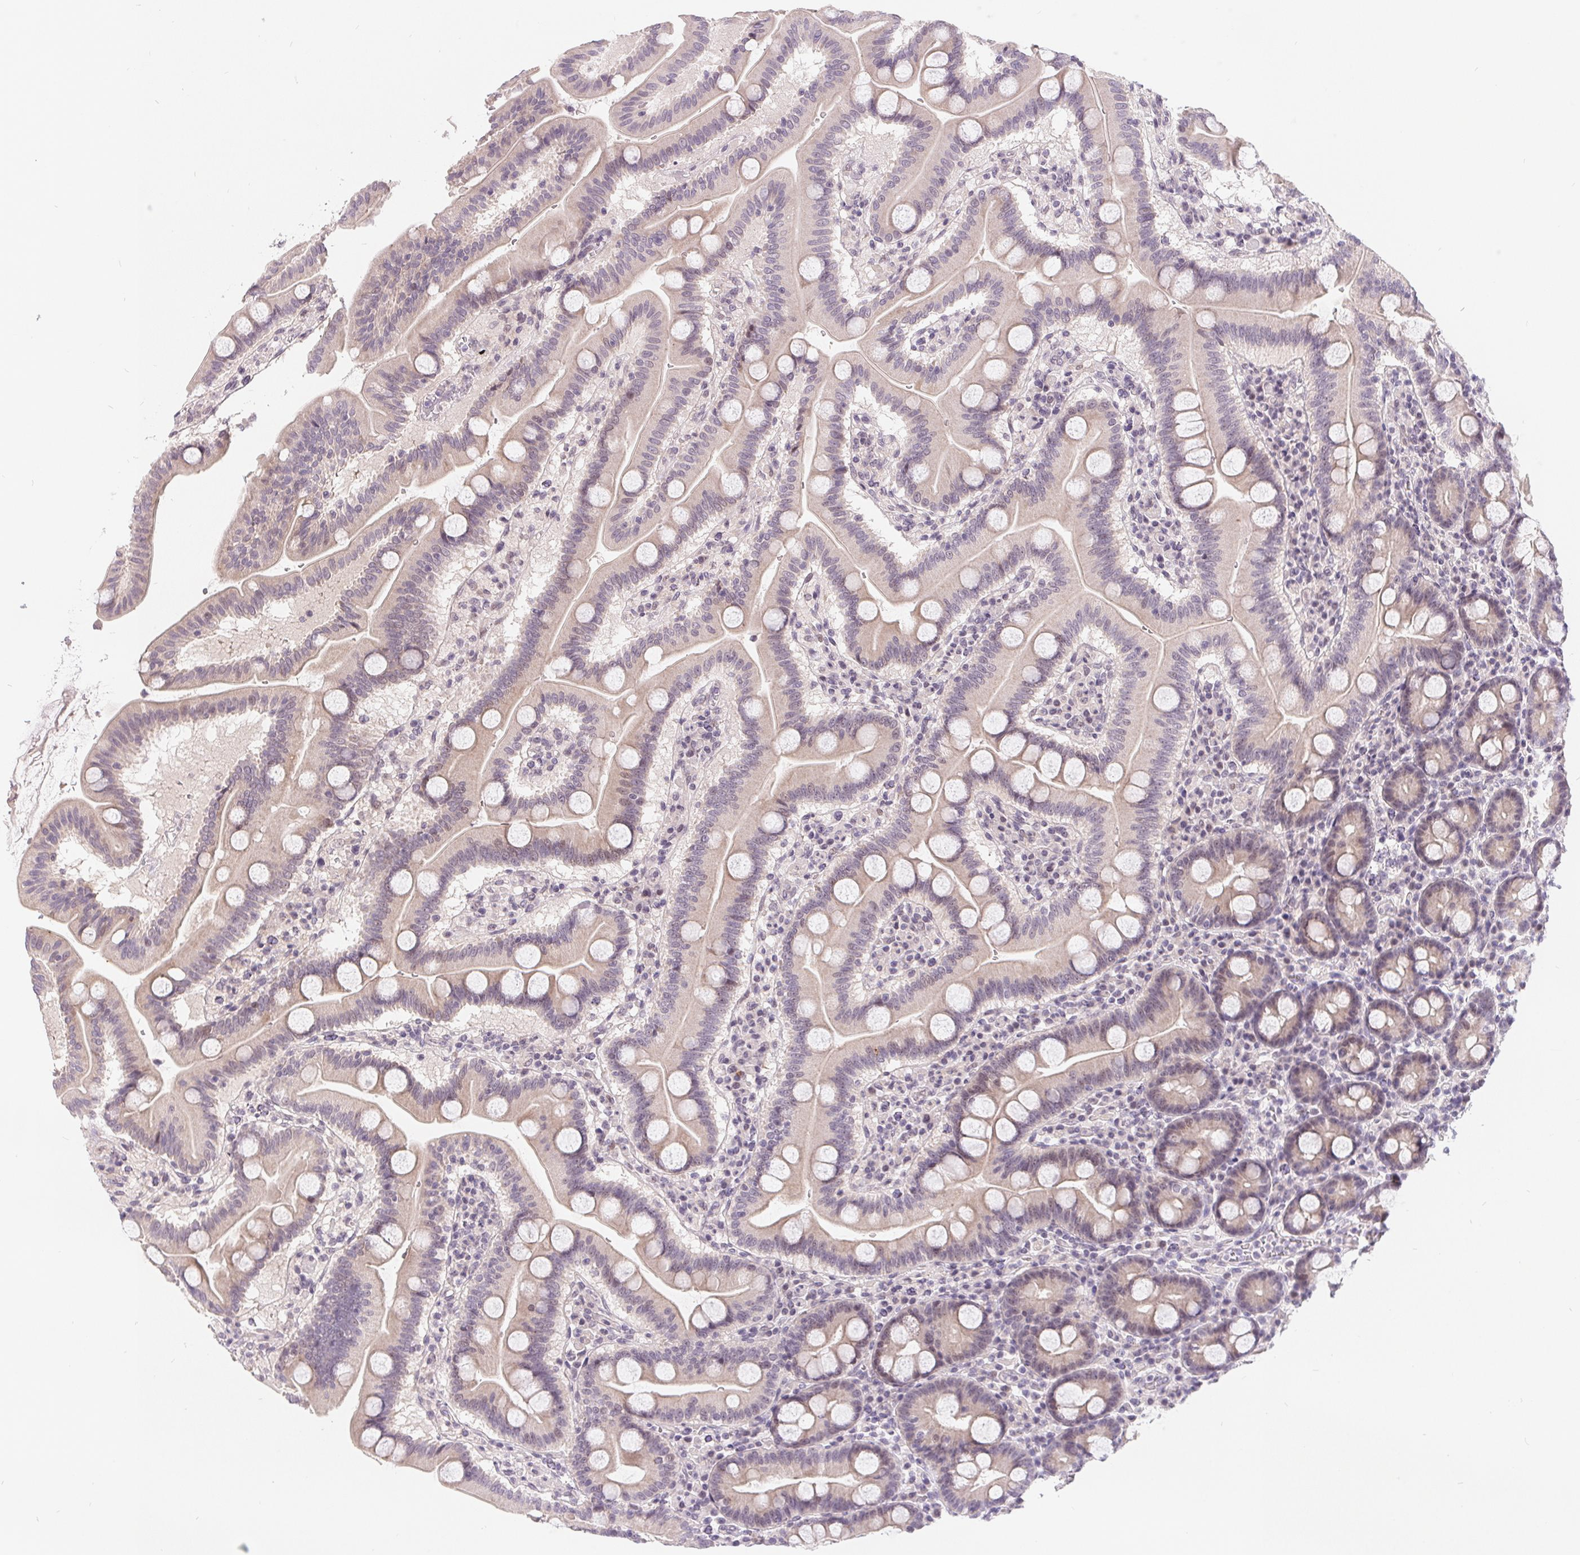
{"staining": {"intensity": "weak", "quantity": "25%-75%", "location": "cytoplasmic/membranous"}, "tissue": "duodenum", "cell_type": "Glandular cells", "image_type": "normal", "snomed": [{"axis": "morphology", "description": "Normal tissue, NOS"}, {"axis": "topography", "description": "Pancreas"}, {"axis": "topography", "description": "Duodenum"}], "caption": "A photomicrograph of duodenum stained for a protein reveals weak cytoplasmic/membranous brown staining in glandular cells. Nuclei are stained in blue.", "gene": "LCA5L", "patient": {"sex": "male", "age": 59}}